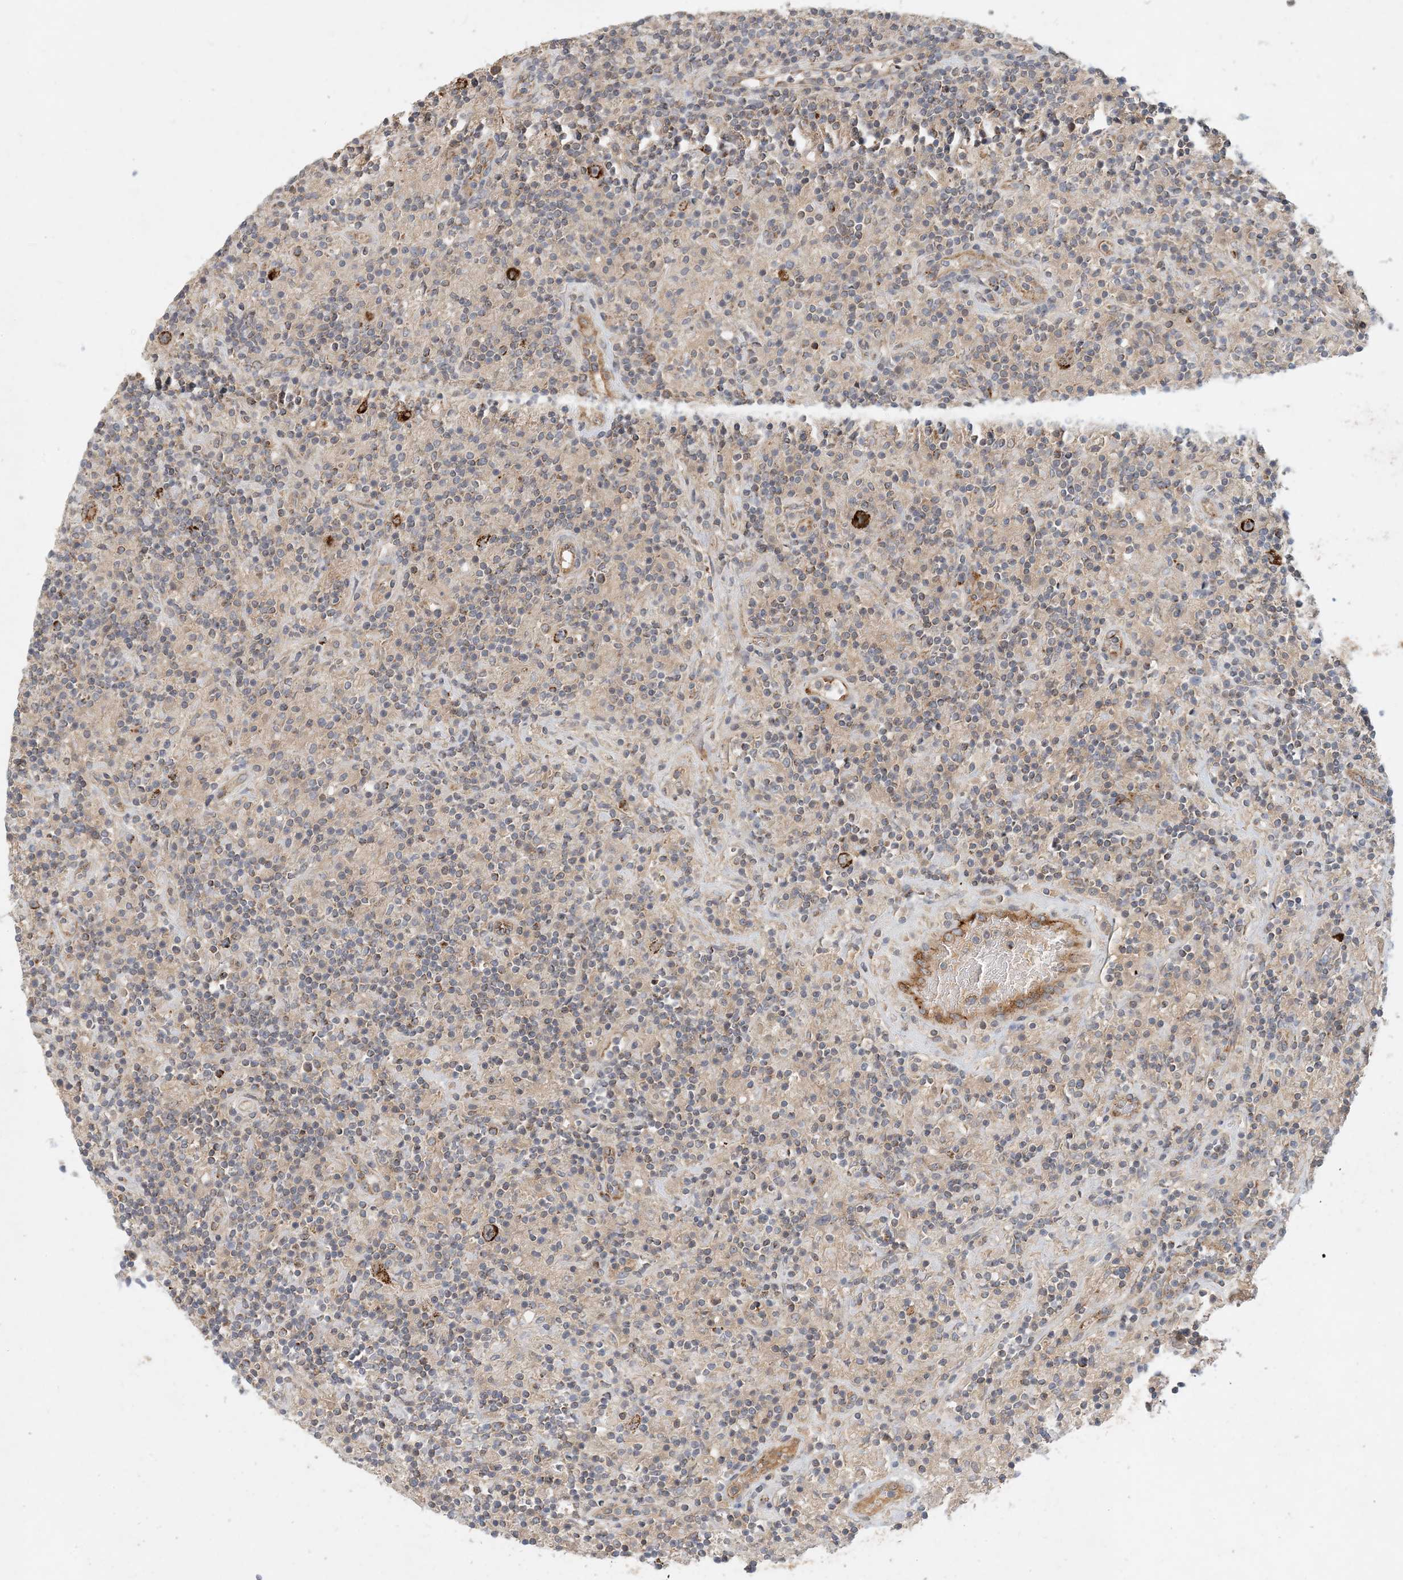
{"staining": {"intensity": "strong", "quantity": ">75%", "location": "cytoplasmic/membranous"}, "tissue": "lymphoma", "cell_type": "Tumor cells", "image_type": "cancer", "snomed": [{"axis": "morphology", "description": "Hodgkin's disease, NOS"}, {"axis": "topography", "description": "Lymph node"}], "caption": "A histopathology image showing strong cytoplasmic/membranous positivity in about >75% of tumor cells in Hodgkin's disease, as visualized by brown immunohistochemical staining.", "gene": "ZBTB3", "patient": {"sex": "male", "age": 70}}